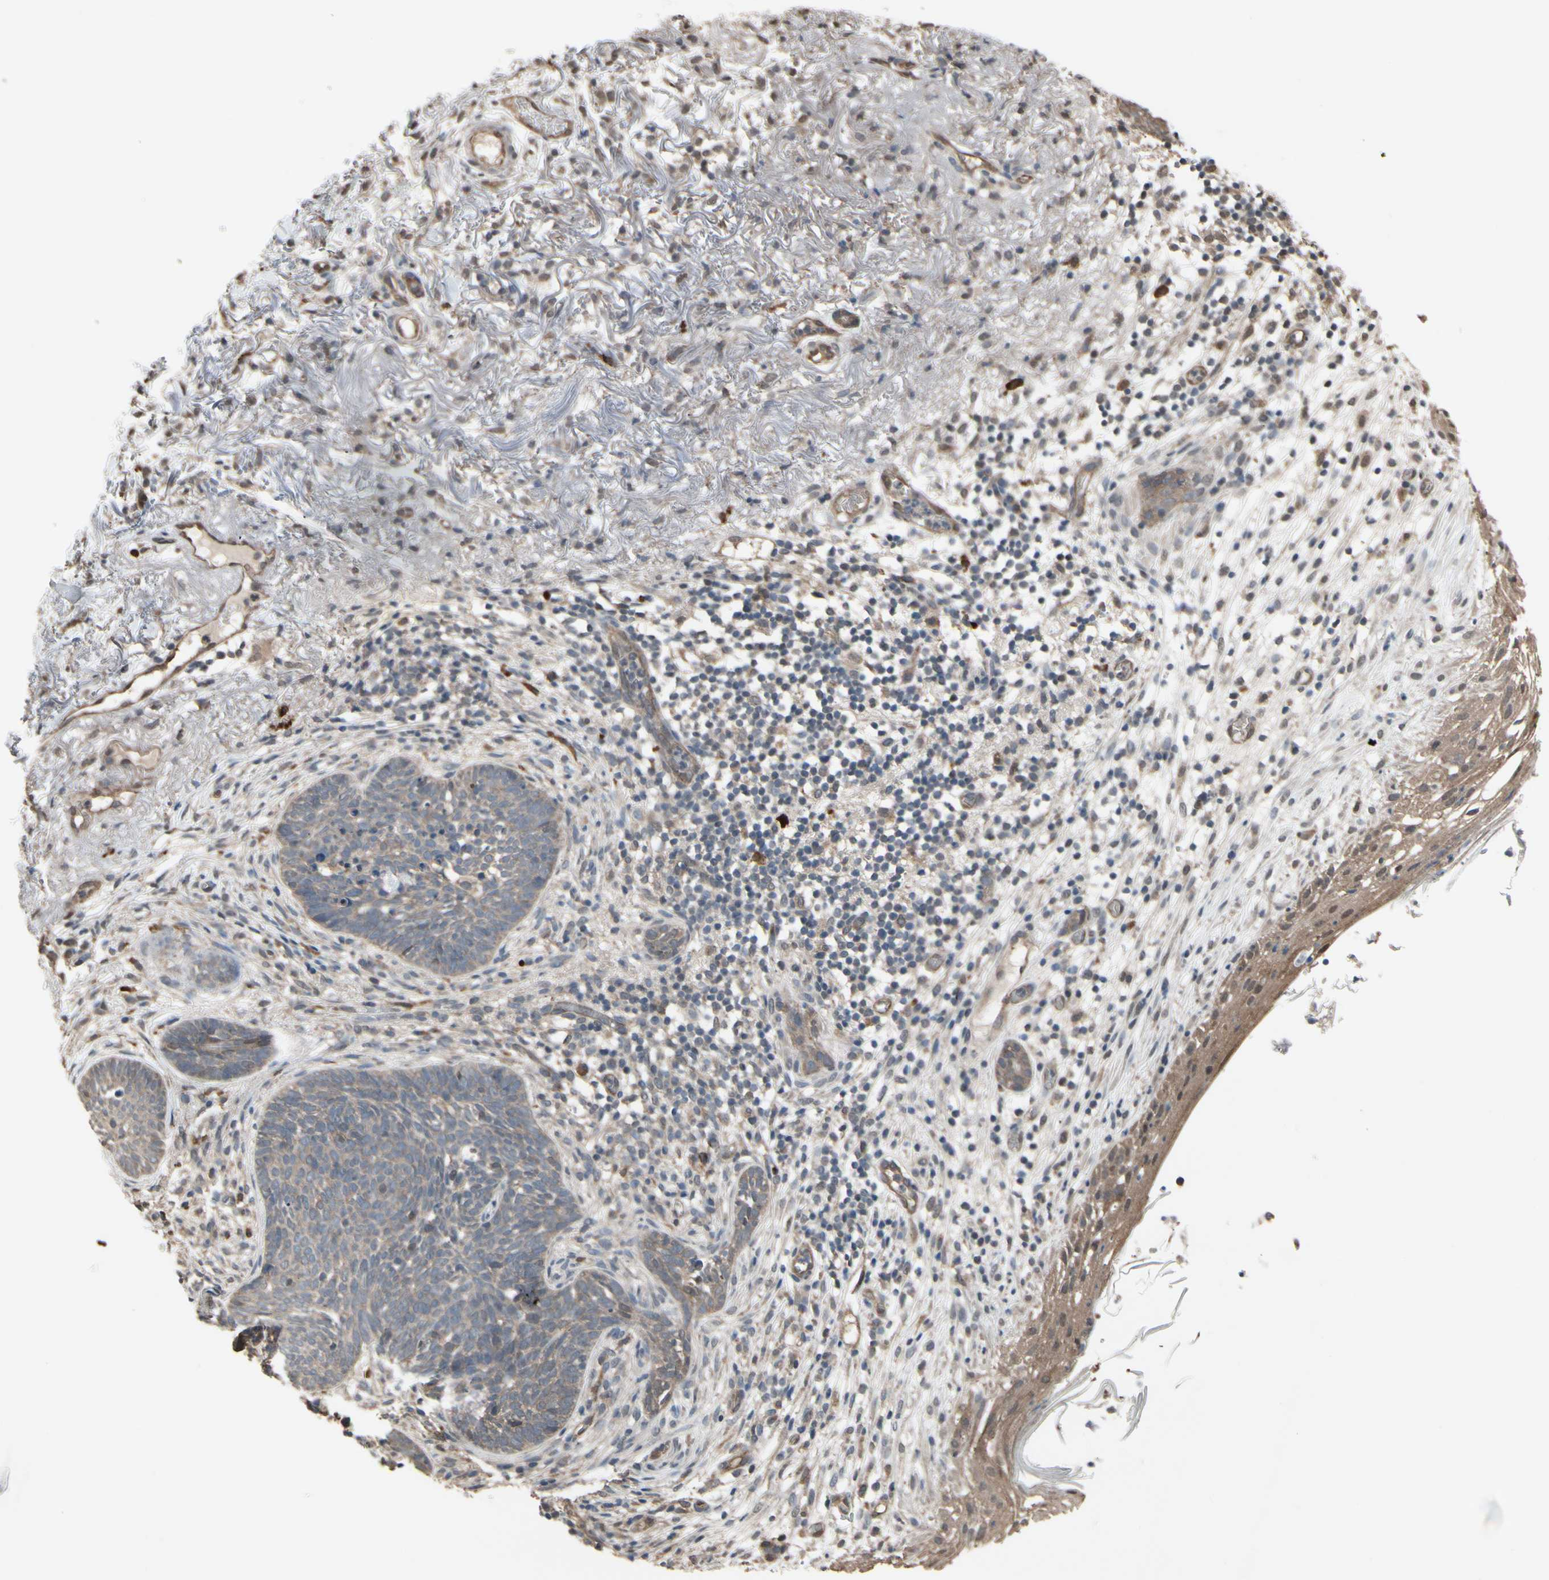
{"staining": {"intensity": "weak", "quantity": ">75%", "location": "cytoplasmic/membranous"}, "tissue": "skin cancer", "cell_type": "Tumor cells", "image_type": "cancer", "snomed": [{"axis": "morphology", "description": "Basal cell carcinoma"}, {"axis": "topography", "description": "Skin"}], "caption": "This is a micrograph of immunohistochemistry staining of skin cancer, which shows weak positivity in the cytoplasmic/membranous of tumor cells.", "gene": "PNPLA7", "patient": {"sex": "female", "age": 70}}